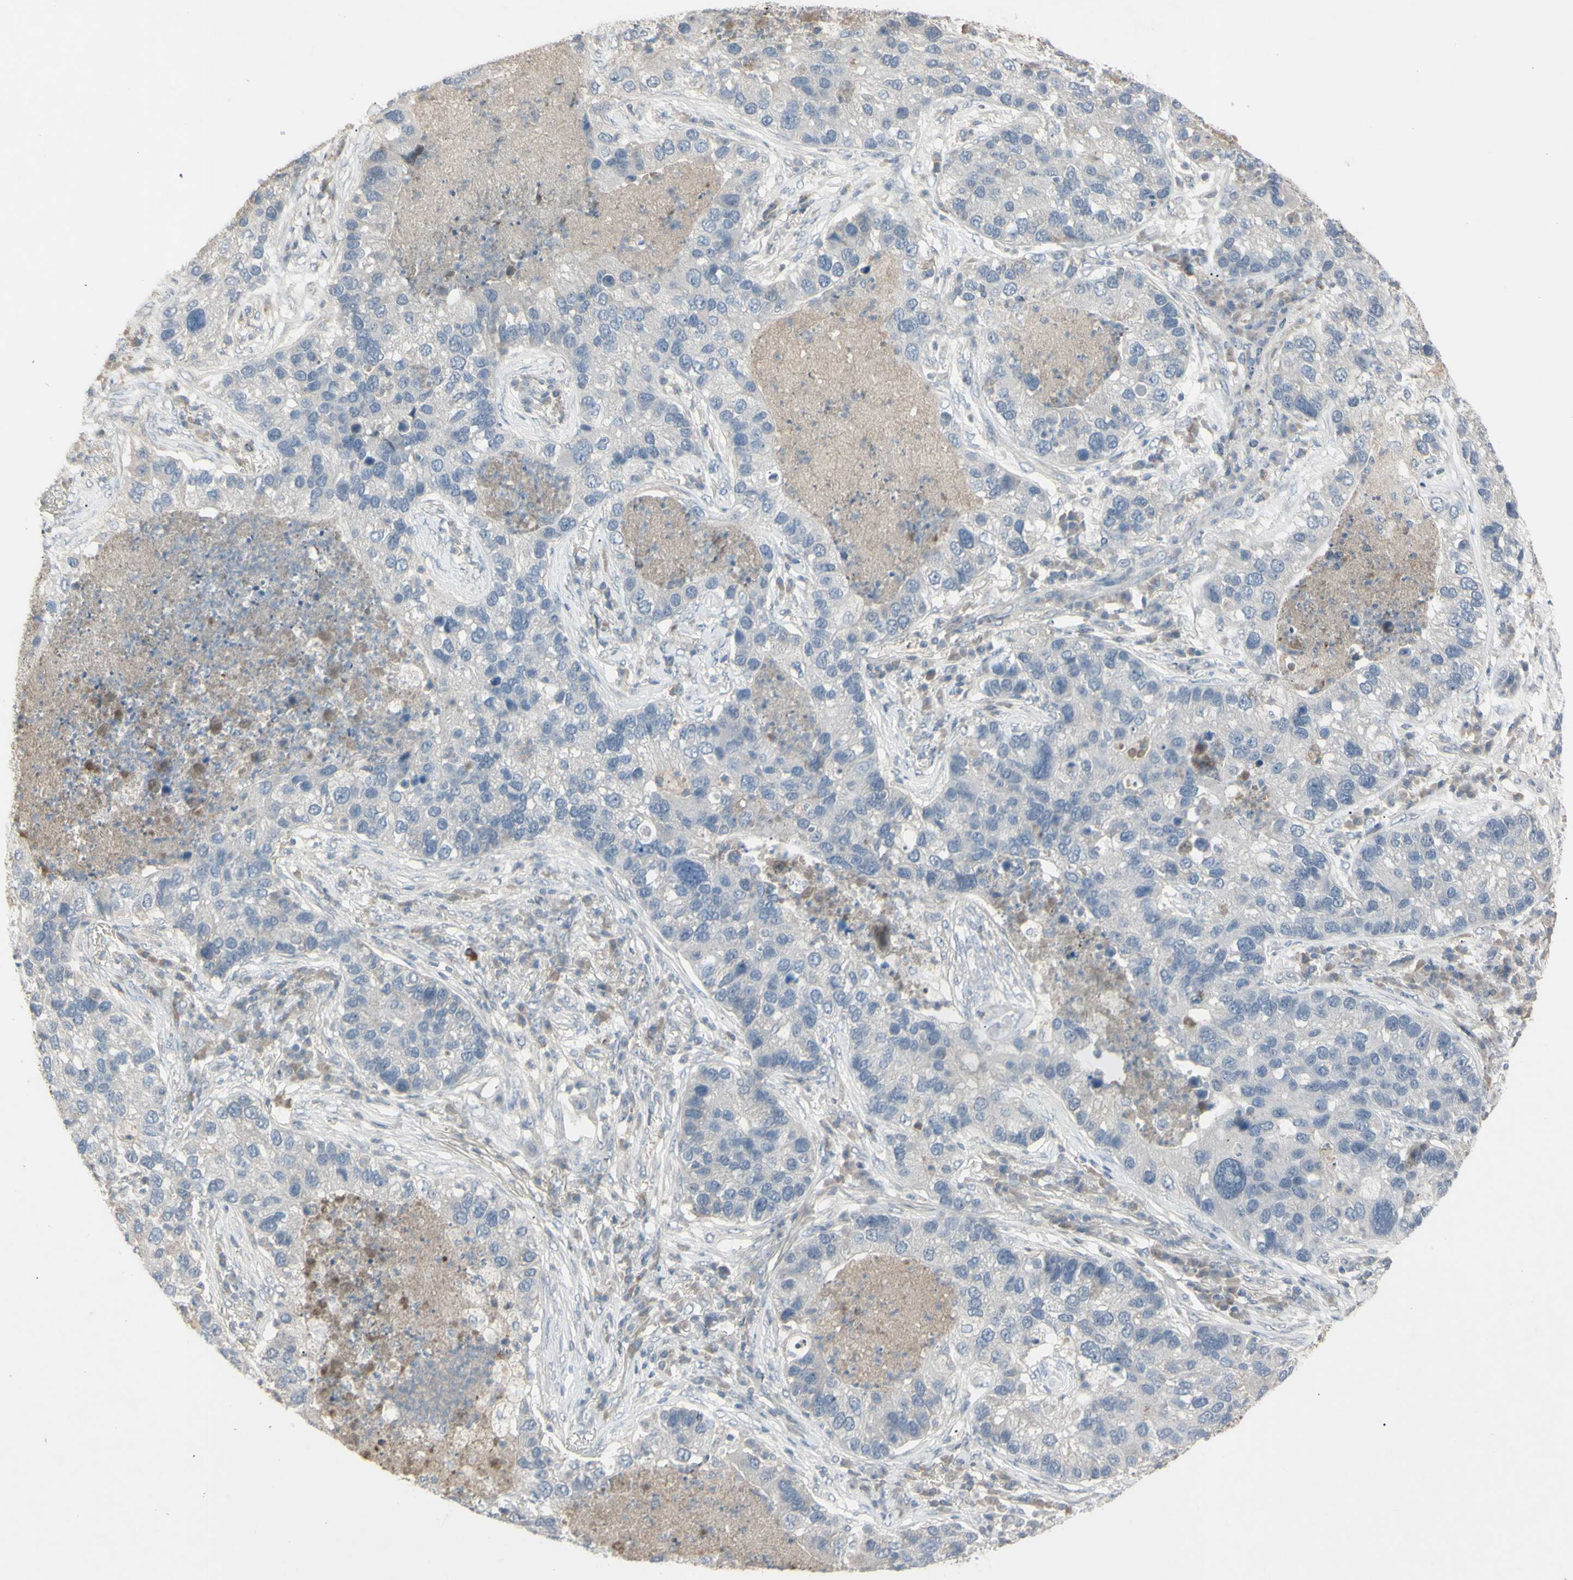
{"staining": {"intensity": "negative", "quantity": "none", "location": "none"}, "tissue": "lung cancer", "cell_type": "Tumor cells", "image_type": "cancer", "snomed": [{"axis": "morphology", "description": "Normal tissue, NOS"}, {"axis": "morphology", "description": "Adenocarcinoma, NOS"}, {"axis": "topography", "description": "Bronchus"}, {"axis": "topography", "description": "Lung"}], "caption": "A photomicrograph of adenocarcinoma (lung) stained for a protein exhibits no brown staining in tumor cells.", "gene": "PIAS4", "patient": {"sex": "male", "age": 54}}